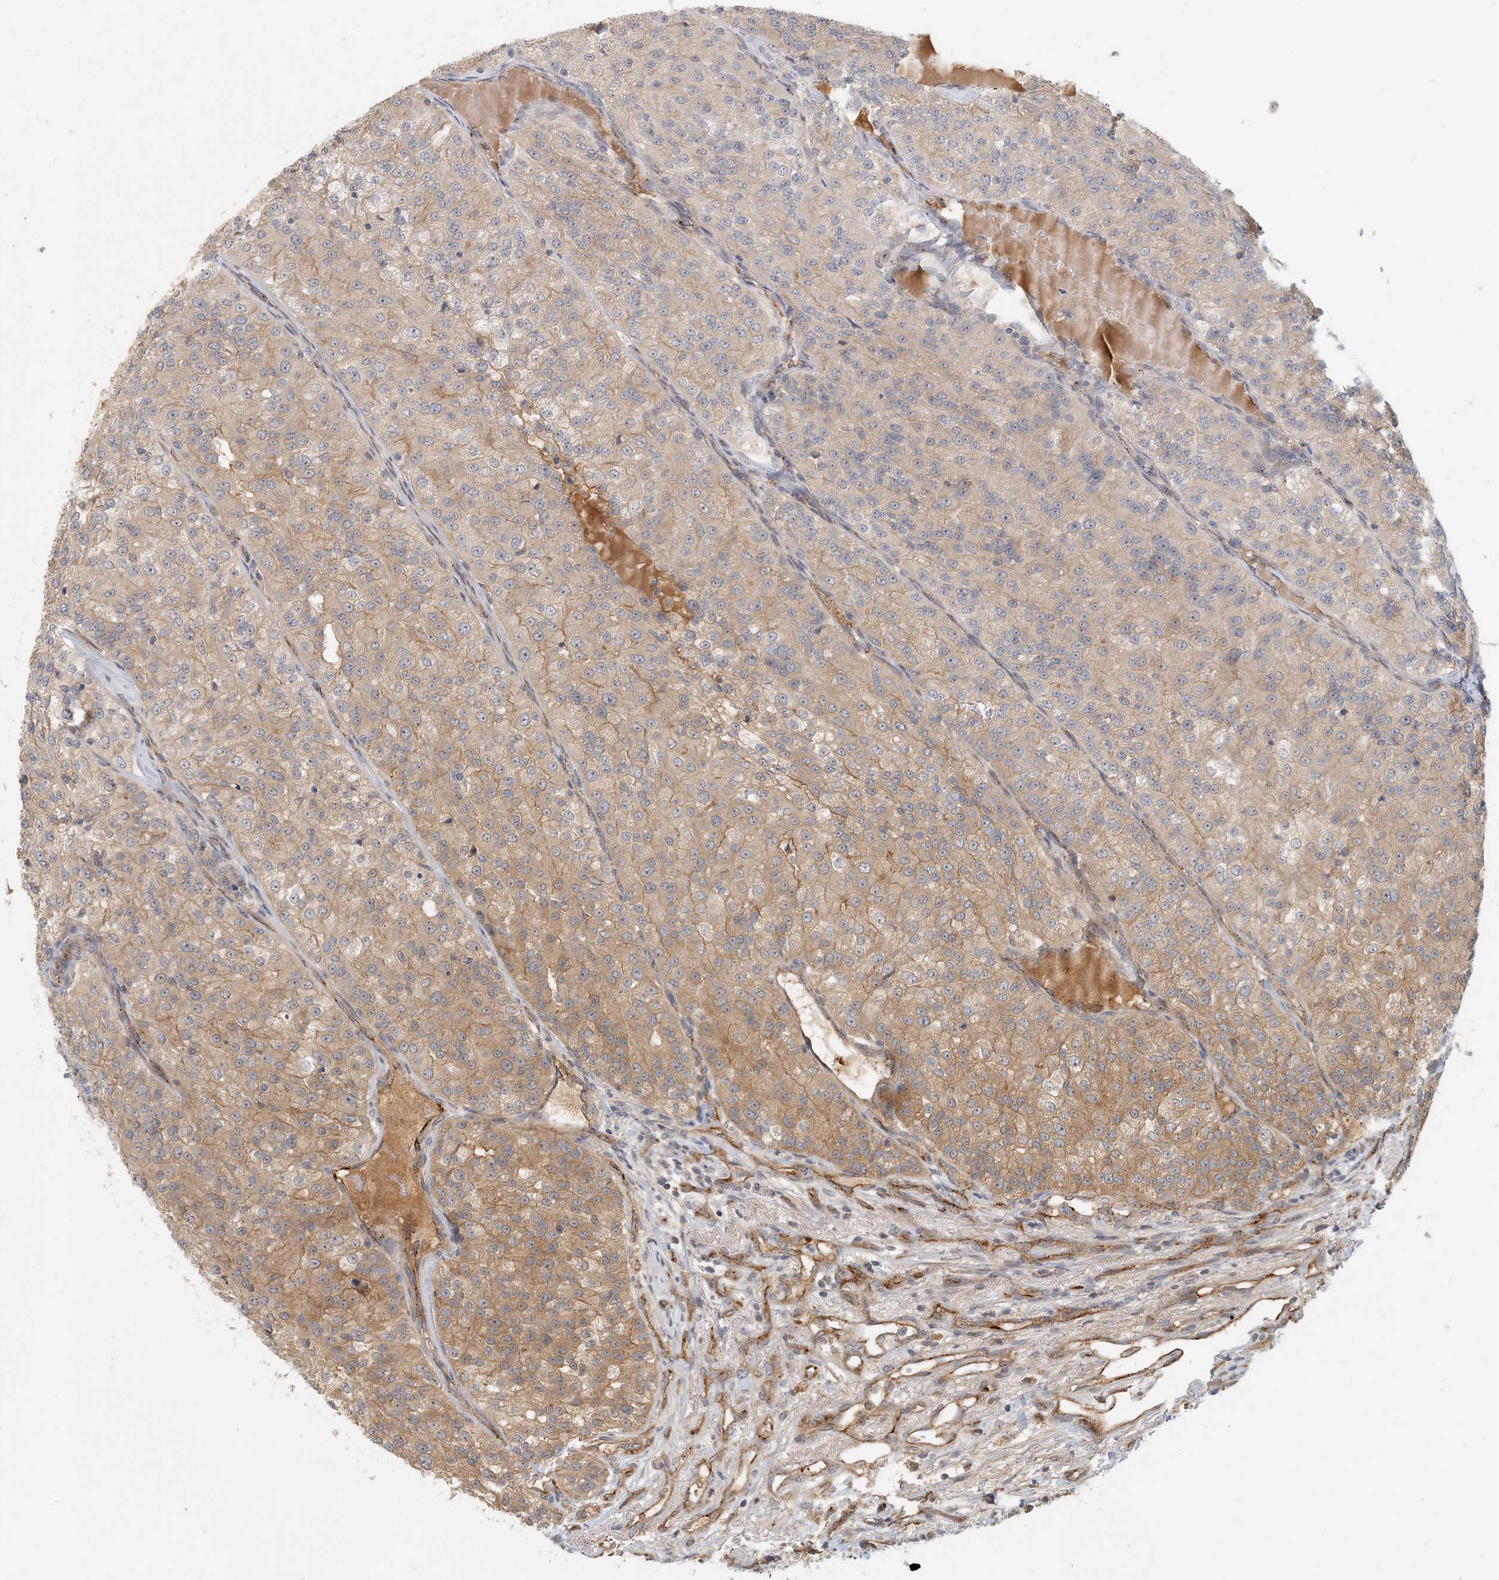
{"staining": {"intensity": "moderate", "quantity": "25%-75%", "location": "cytoplasmic/membranous"}, "tissue": "renal cancer", "cell_type": "Tumor cells", "image_type": "cancer", "snomed": [{"axis": "morphology", "description": "Adenocarcinoma, NOS"}, {"axis": "topography", "description": "Kidney"}], "caption": "The micrograph exhibits staining of renal cancer, revealing moderate cytoplasmic/membranous protein expression (brown color) within tumor cells. The staining was performed using DAB (3,3'-diaminobenzidine), with brown indicating positive protein expression. Nuclei are stained blue with hematoxylin.", "gene": "ZBTB3", "patient": {"sex": "female", "age": 63}}